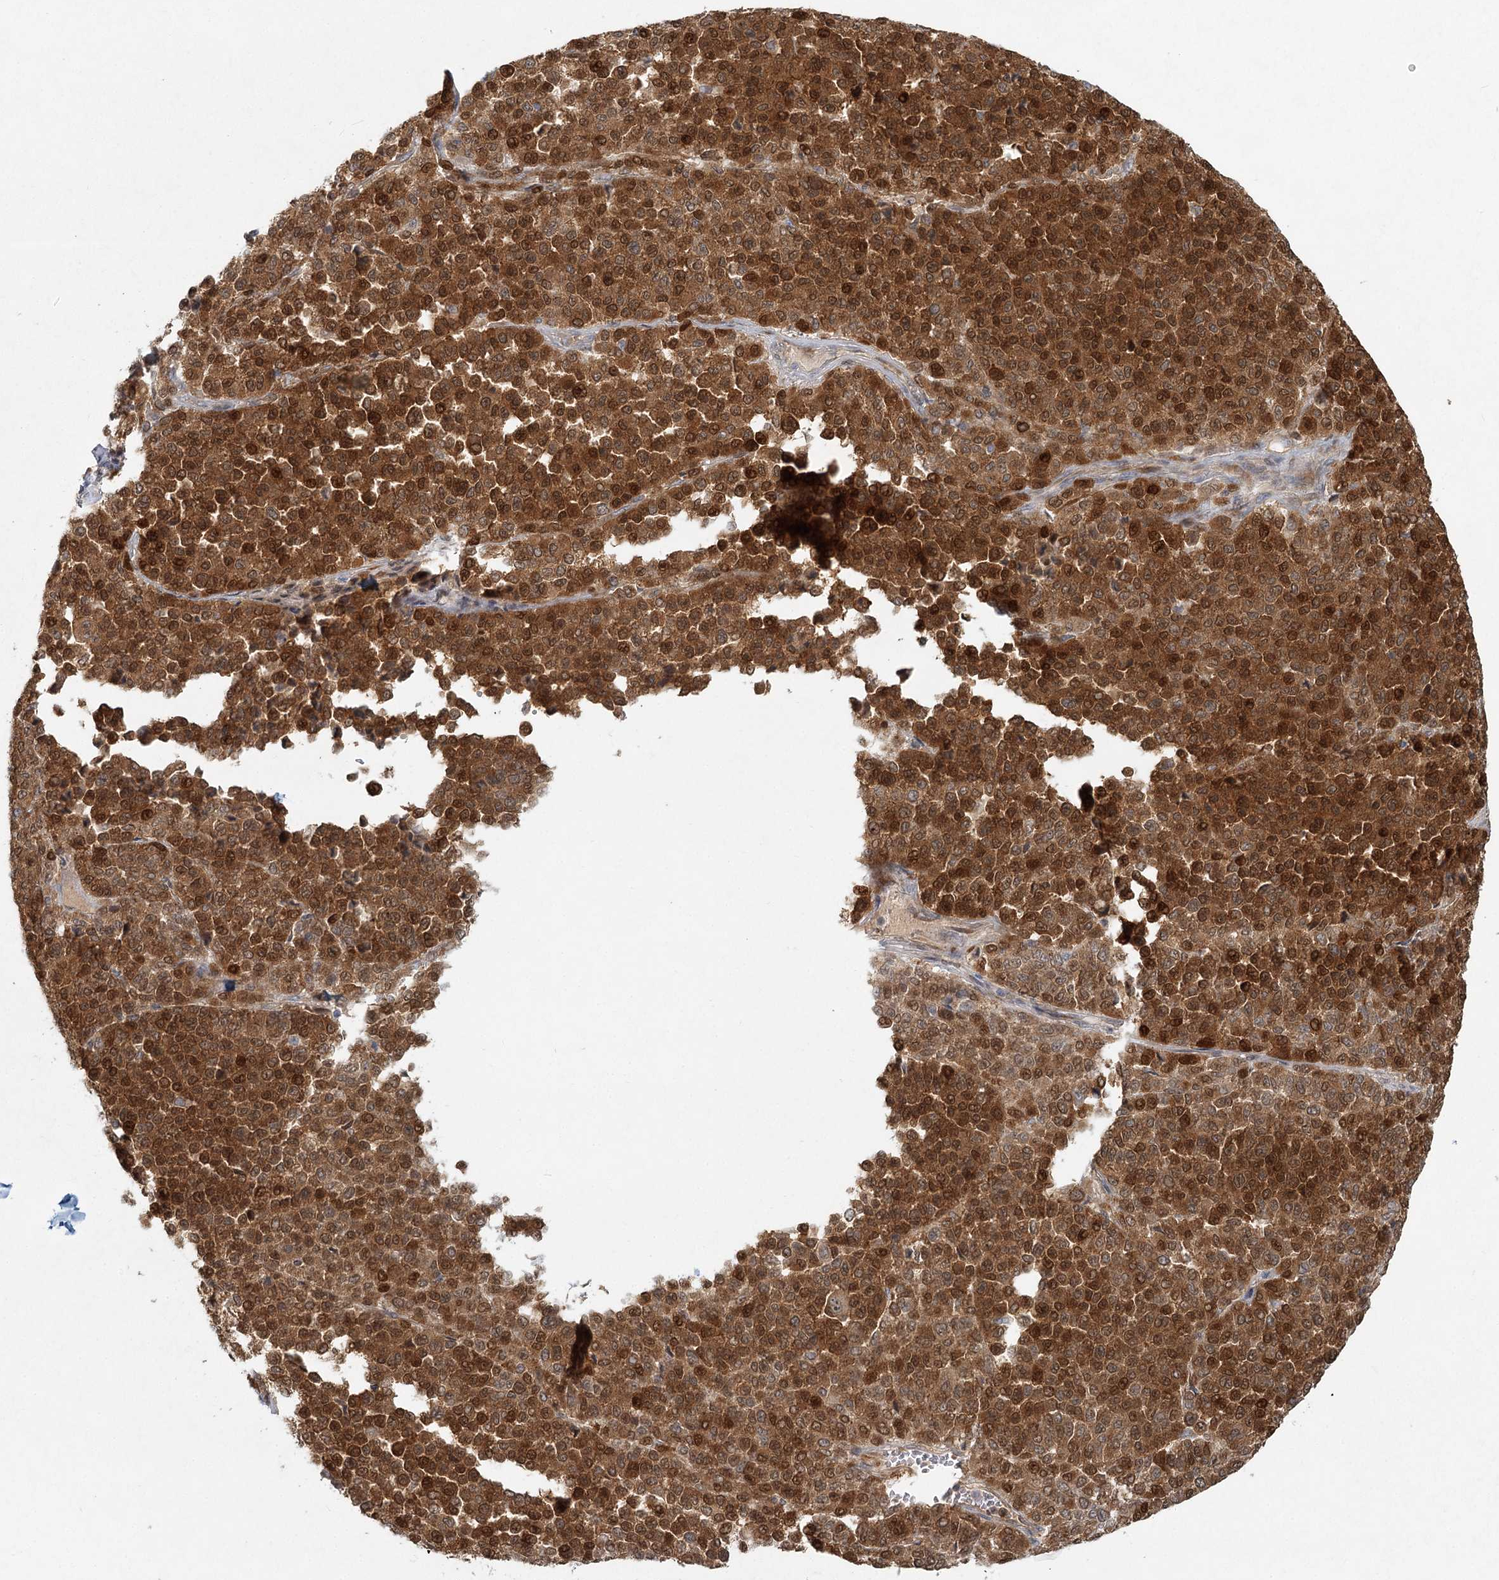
{"staining": {"intensity": "moderate", "quantity": ">75%", "location": "cytoplasmic/membranous,nuclear"}, "tissue": "melanoma", "cell_type": "Tumor cells", "image_type": "cancer", "snomed": [{"axis": "morphology", "description": "Malignant melanoma, Metastatic site"}, {"axis": "topography", "description": "Pancreas"}], "caption": "Protein expression analysis of malignant melanoma (metastatic site) displays moderate cytoplasmic/membranous and nuclear staining in about >75% of tumor cells.", "gene": "LRP2BP", "patient": {"sex": "female", "age": 30}}